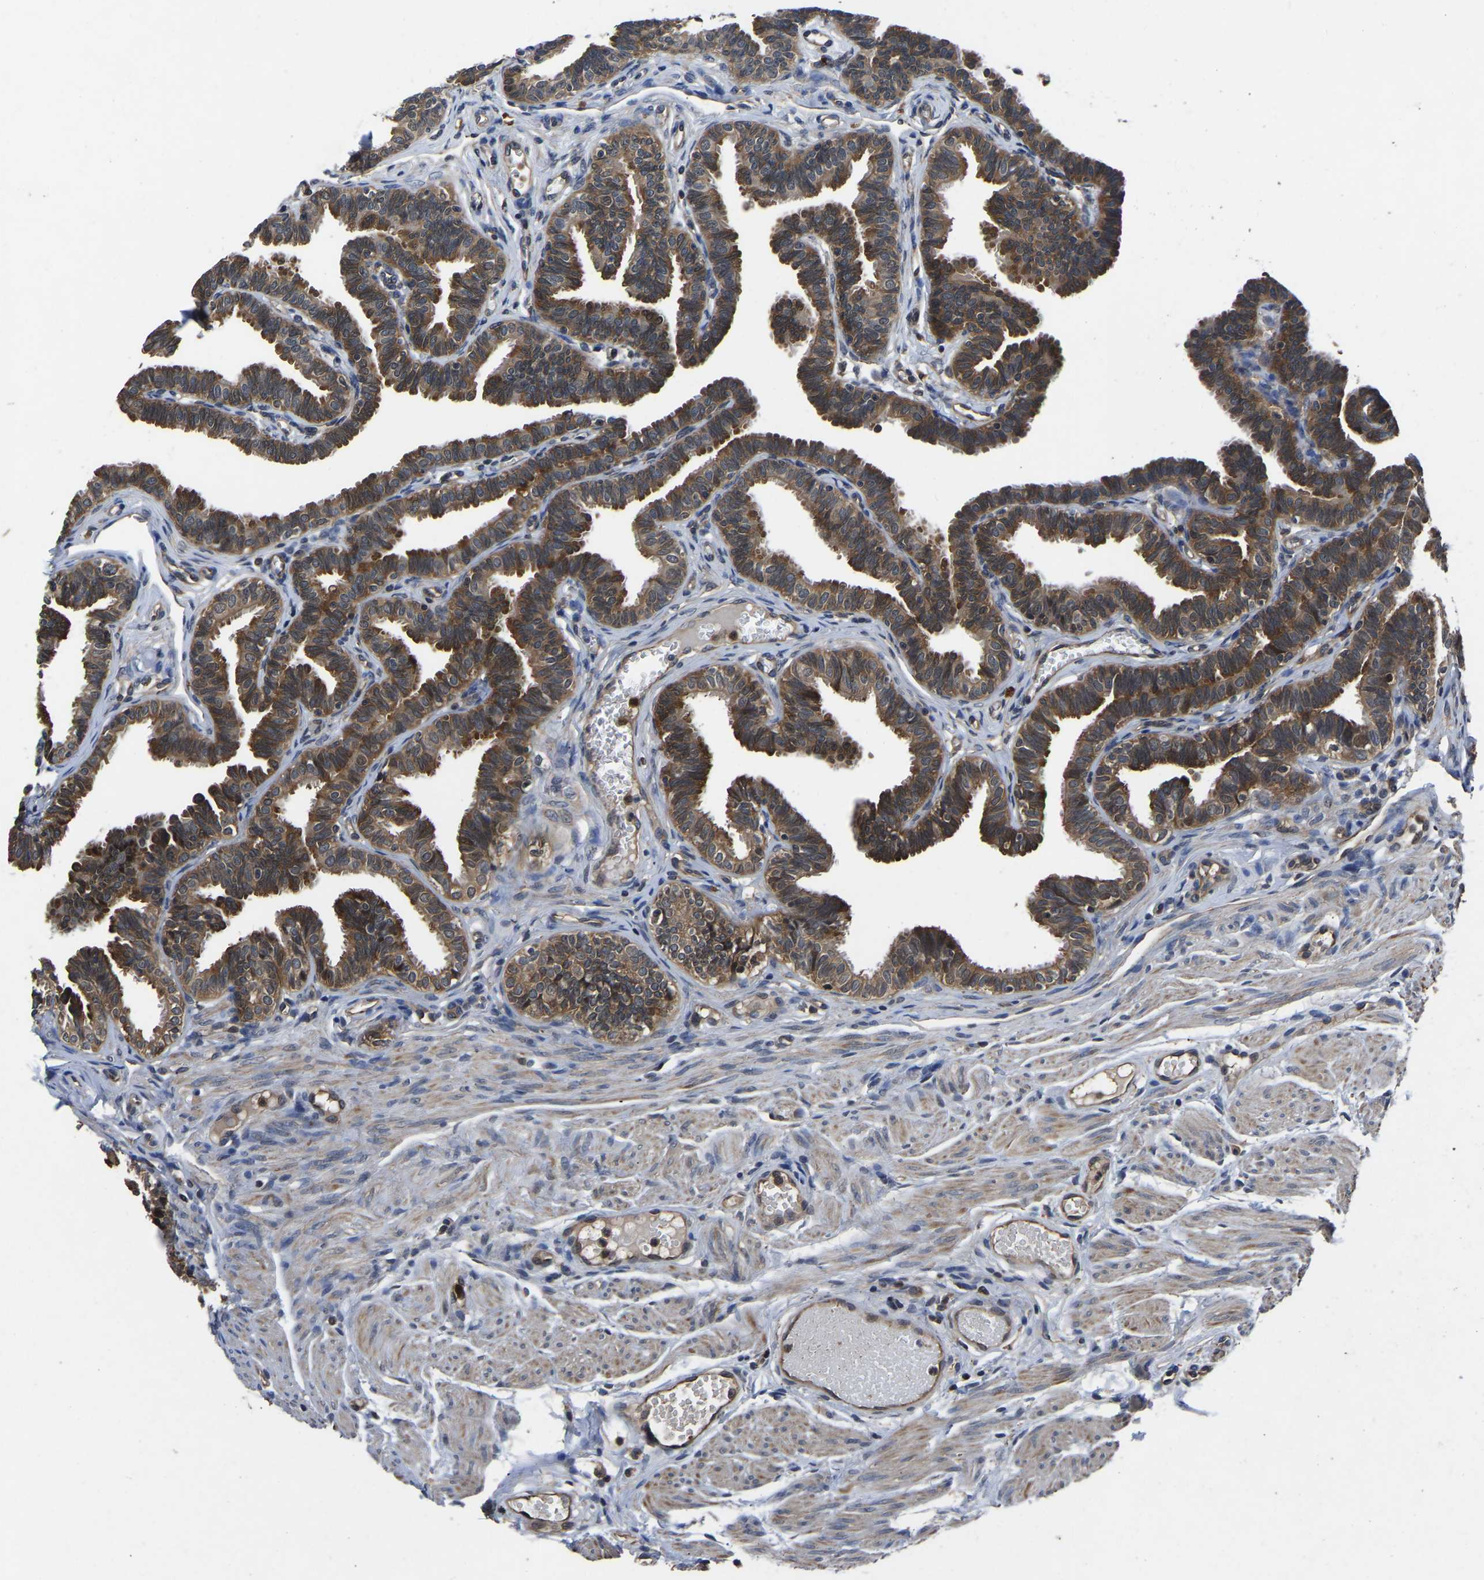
{"staining": {"intensity": "moderate", "quantity": ">75%", "location": "cytoplasmic/membranous"}, "tissue": "fallopian tube", "cell_type": "Glandular cells", "image_type": "normal", "snomed": [{"axis": "morphology", "description": "Normal tissue, NOS"}, {"axis": "topography", "description": "Fallopian tube"}, {"axis": "topography", "description": "Ovary"}], "caption": "The immunohistochemical stain highlights moderate cytoplasmic/membranous positivity in glandular cells of normal fallopian tube. The protein is stained brown, and the nuclei are stained in blue (DAB (3,3'-diaminobenzidine) IHC with brightfield microscopy, high magnification).", "gene": "FGD5", "patient": {"sex": "female", "age": 23}}